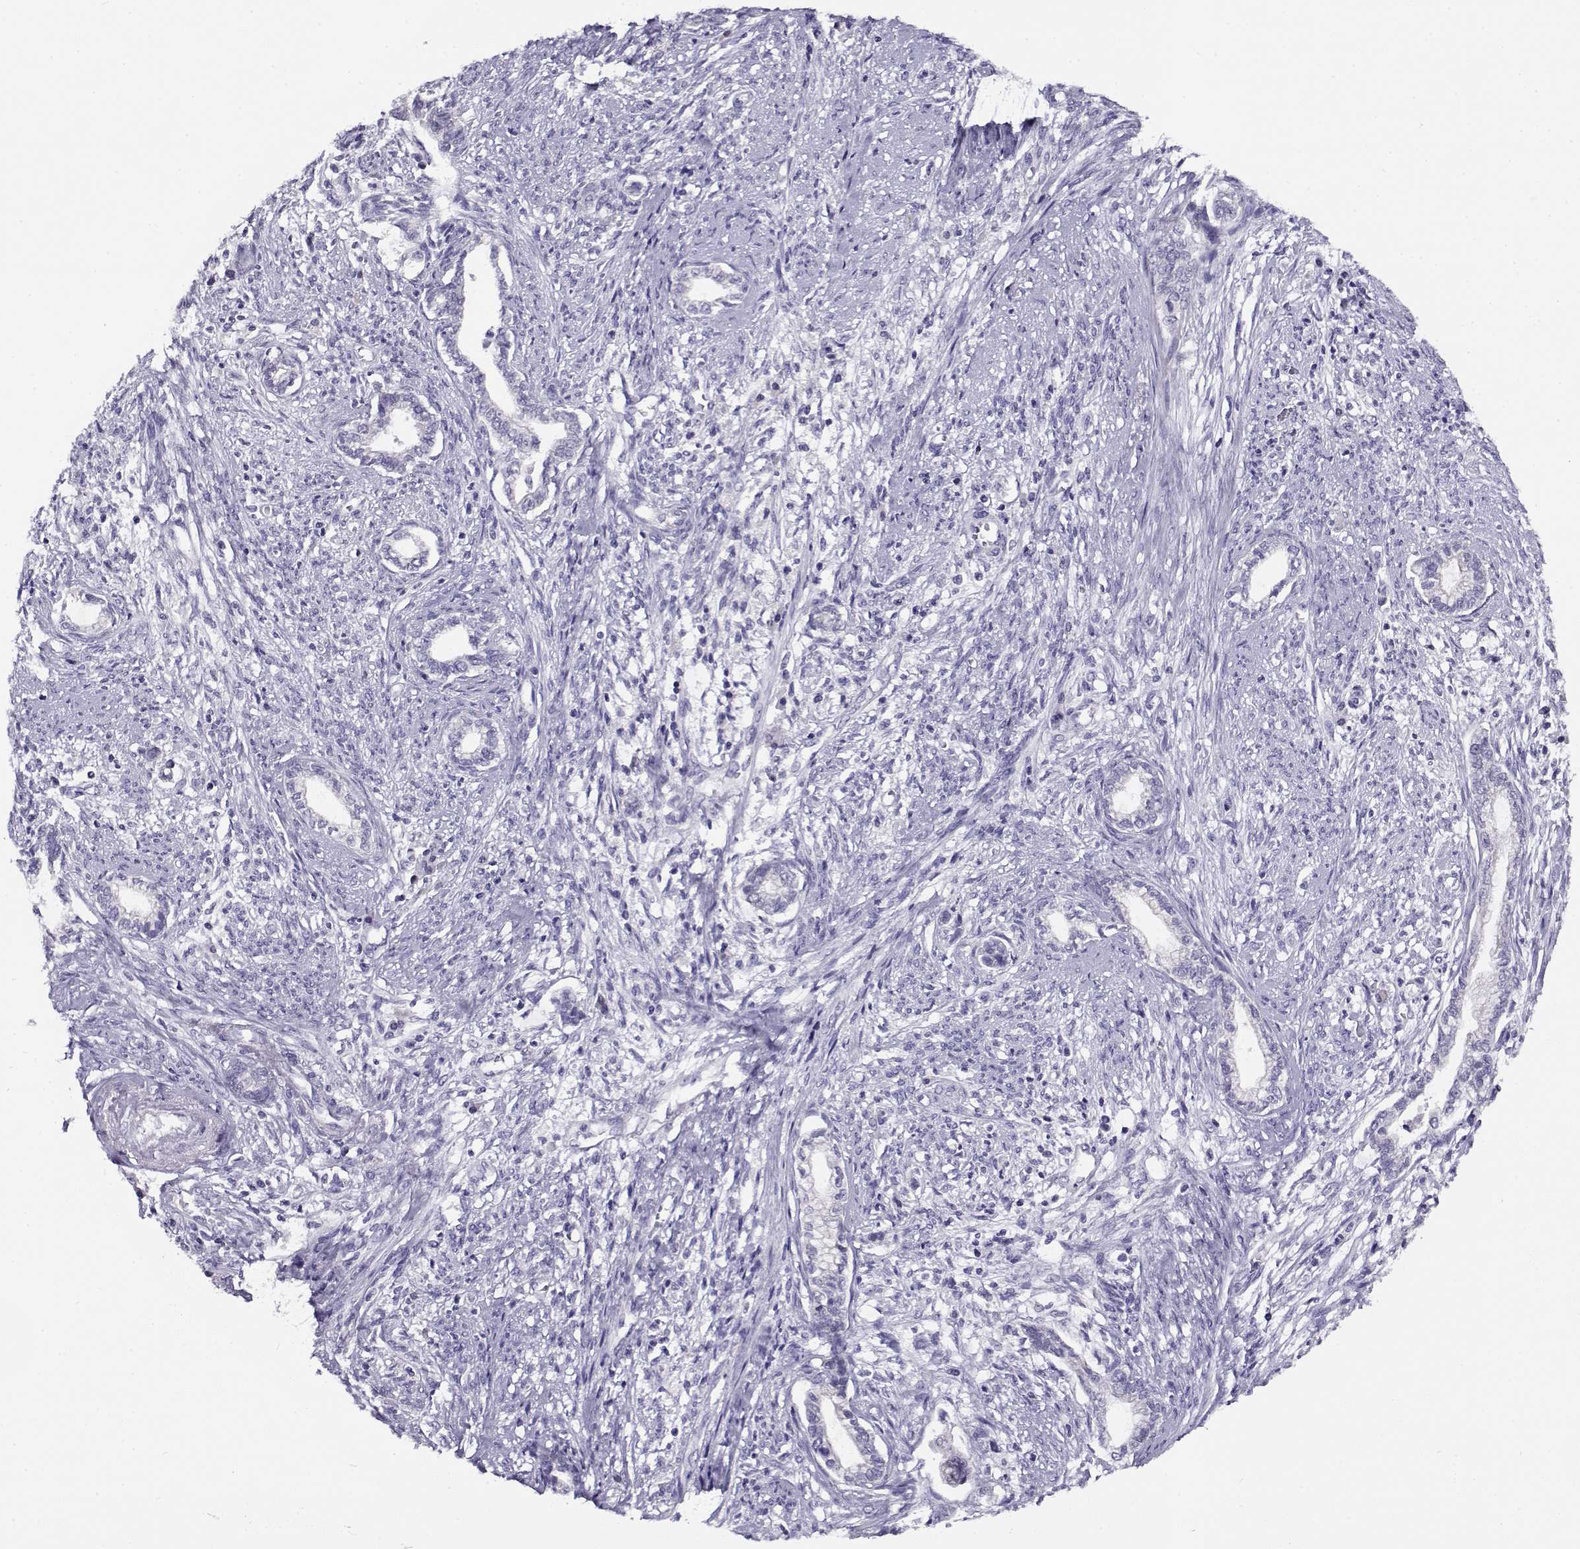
{"staining": {"intensity": "negative", "quantity": "none", "location": "none"}, "tissue": "cervical cancer", "cell_type": "Tumor cells", "image_type": "cancer", "snomed": [{"axis": "morphology", "description": "Adenocarcinoma, NOS"}, {"axis": "topography", "description": "Cervix"}], "caption": "Immunohistochemistry of cervical cancer displays no expression in tumor cells.", "gene": "FEZF1", "patient": {"sex": "female", "age": 62}}